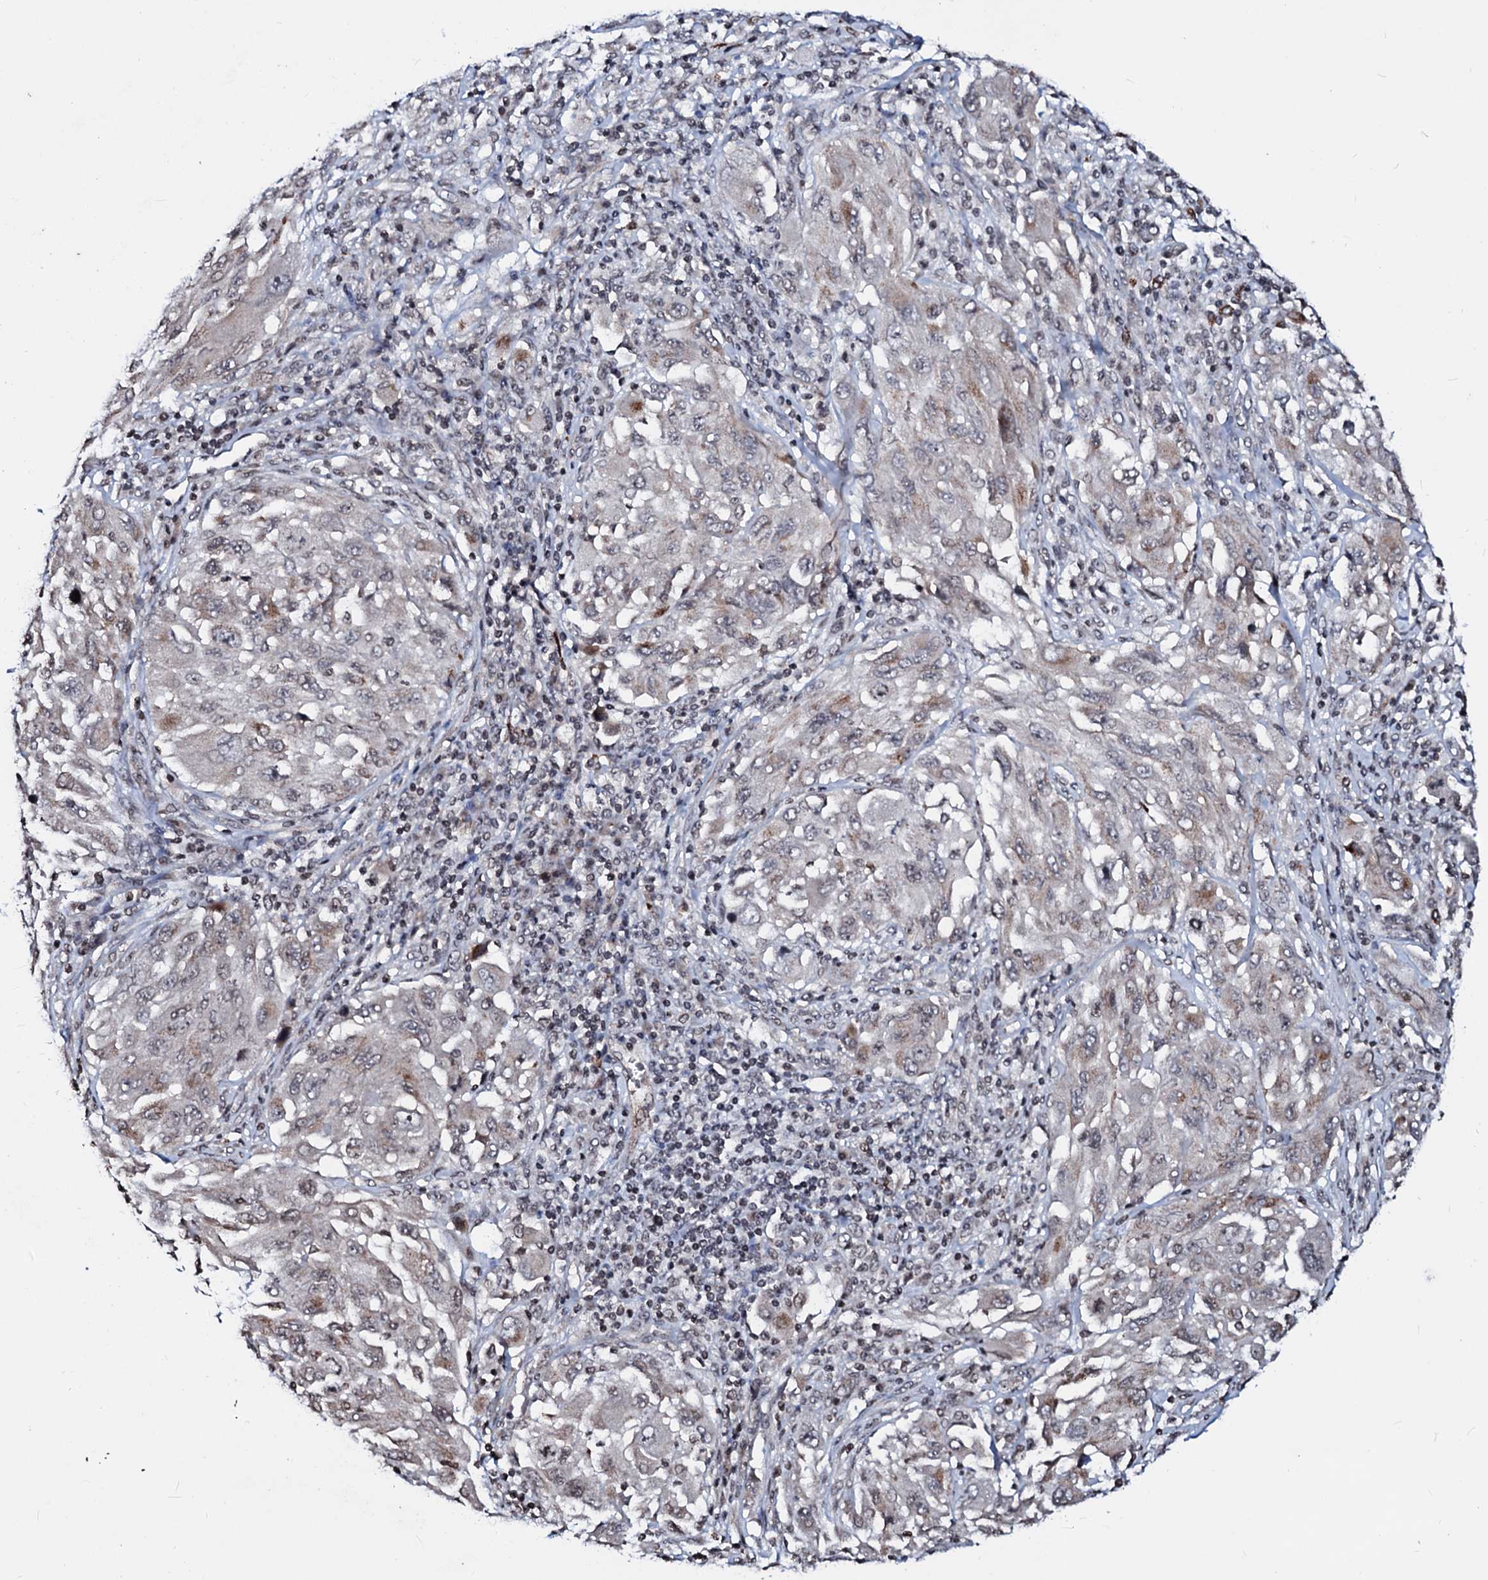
{"staining": {"intensity": "weak", "quantity": "<25%", "location": "cytoplasmic/membranous,nuclear"}, "tissue": "melanoma", "cell_type": "Tumor cells", "image_type": "cancer", "snomed": [{"axis": "morphology", "description": "Malignant melanoma, NOS"}, {"axis": "topography", "description": "Skin"}], "caption": "IHC of malignant melanoma demonstrates no staining in tumor cells. (DAB (3,3'-diaminobenzidine) IHC with hematoxylin counter stain).", "gene": "LSM11", "patient": {"sex": "female", "age": 91}}